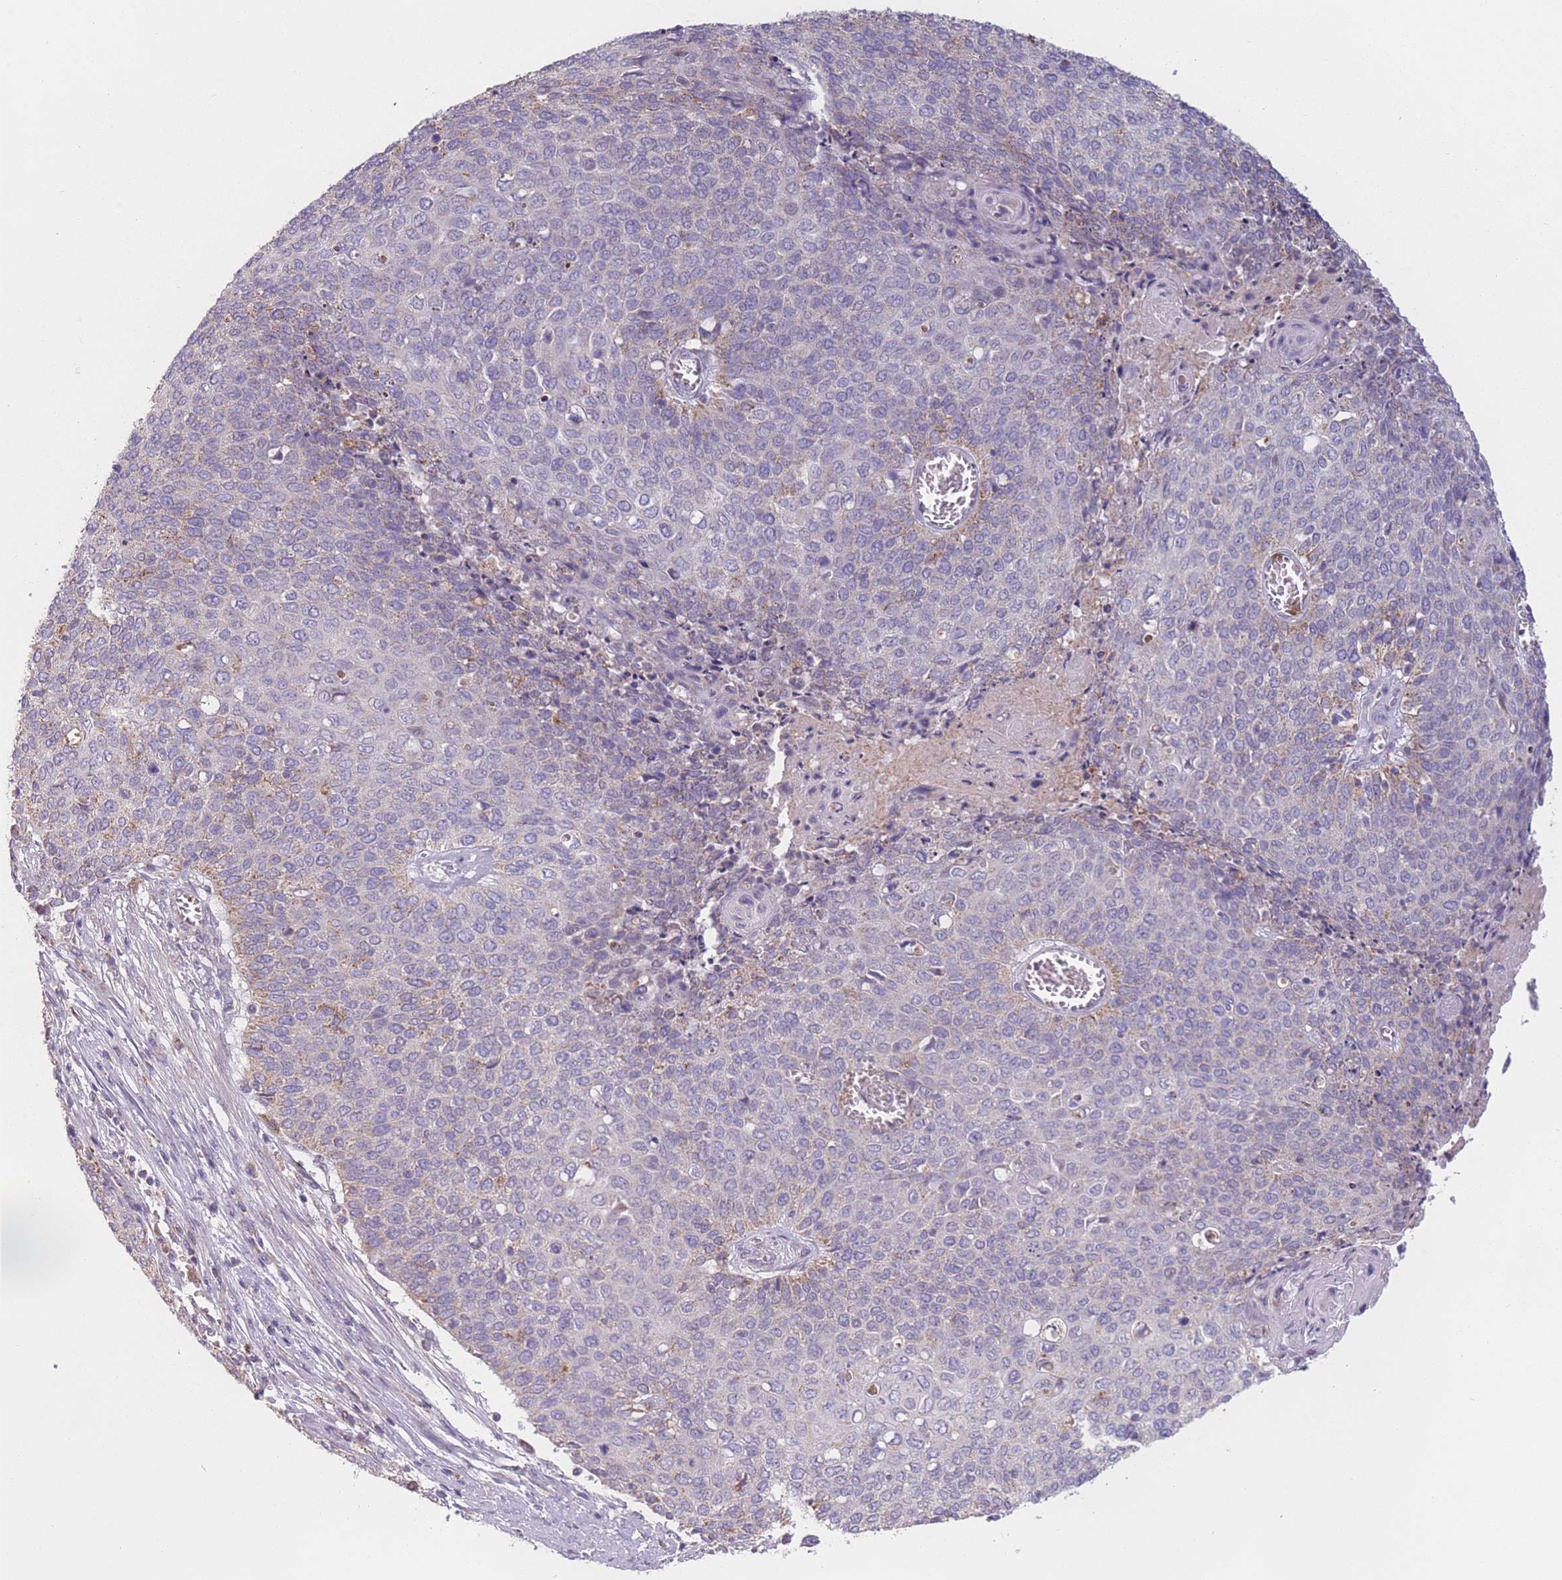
{"staining": {"intensity": "weak", "quantity": "<25%", "location": "cytoplasmic/membranous"}, "tissue": "cervical cancer", "cell_type": "Tumor cells", "image_type": "cancer", "snomed": [{"axis": "morphology", "description": "Squamous cell carcinoma, NOS"}, {"axis": "topography", "description": "Cervix"}], "caption": "Cervical cancer was stained to show a protein in brown. There is no significant expression in tumor cells. (Stains: DAB immunohistochemistry (IHC) with hematoxylin counter stain, Microscopy: brightfield microscopy at high magnification).", "gene": "PRAM1", "patient": {"sex": "female", "age": 39}}